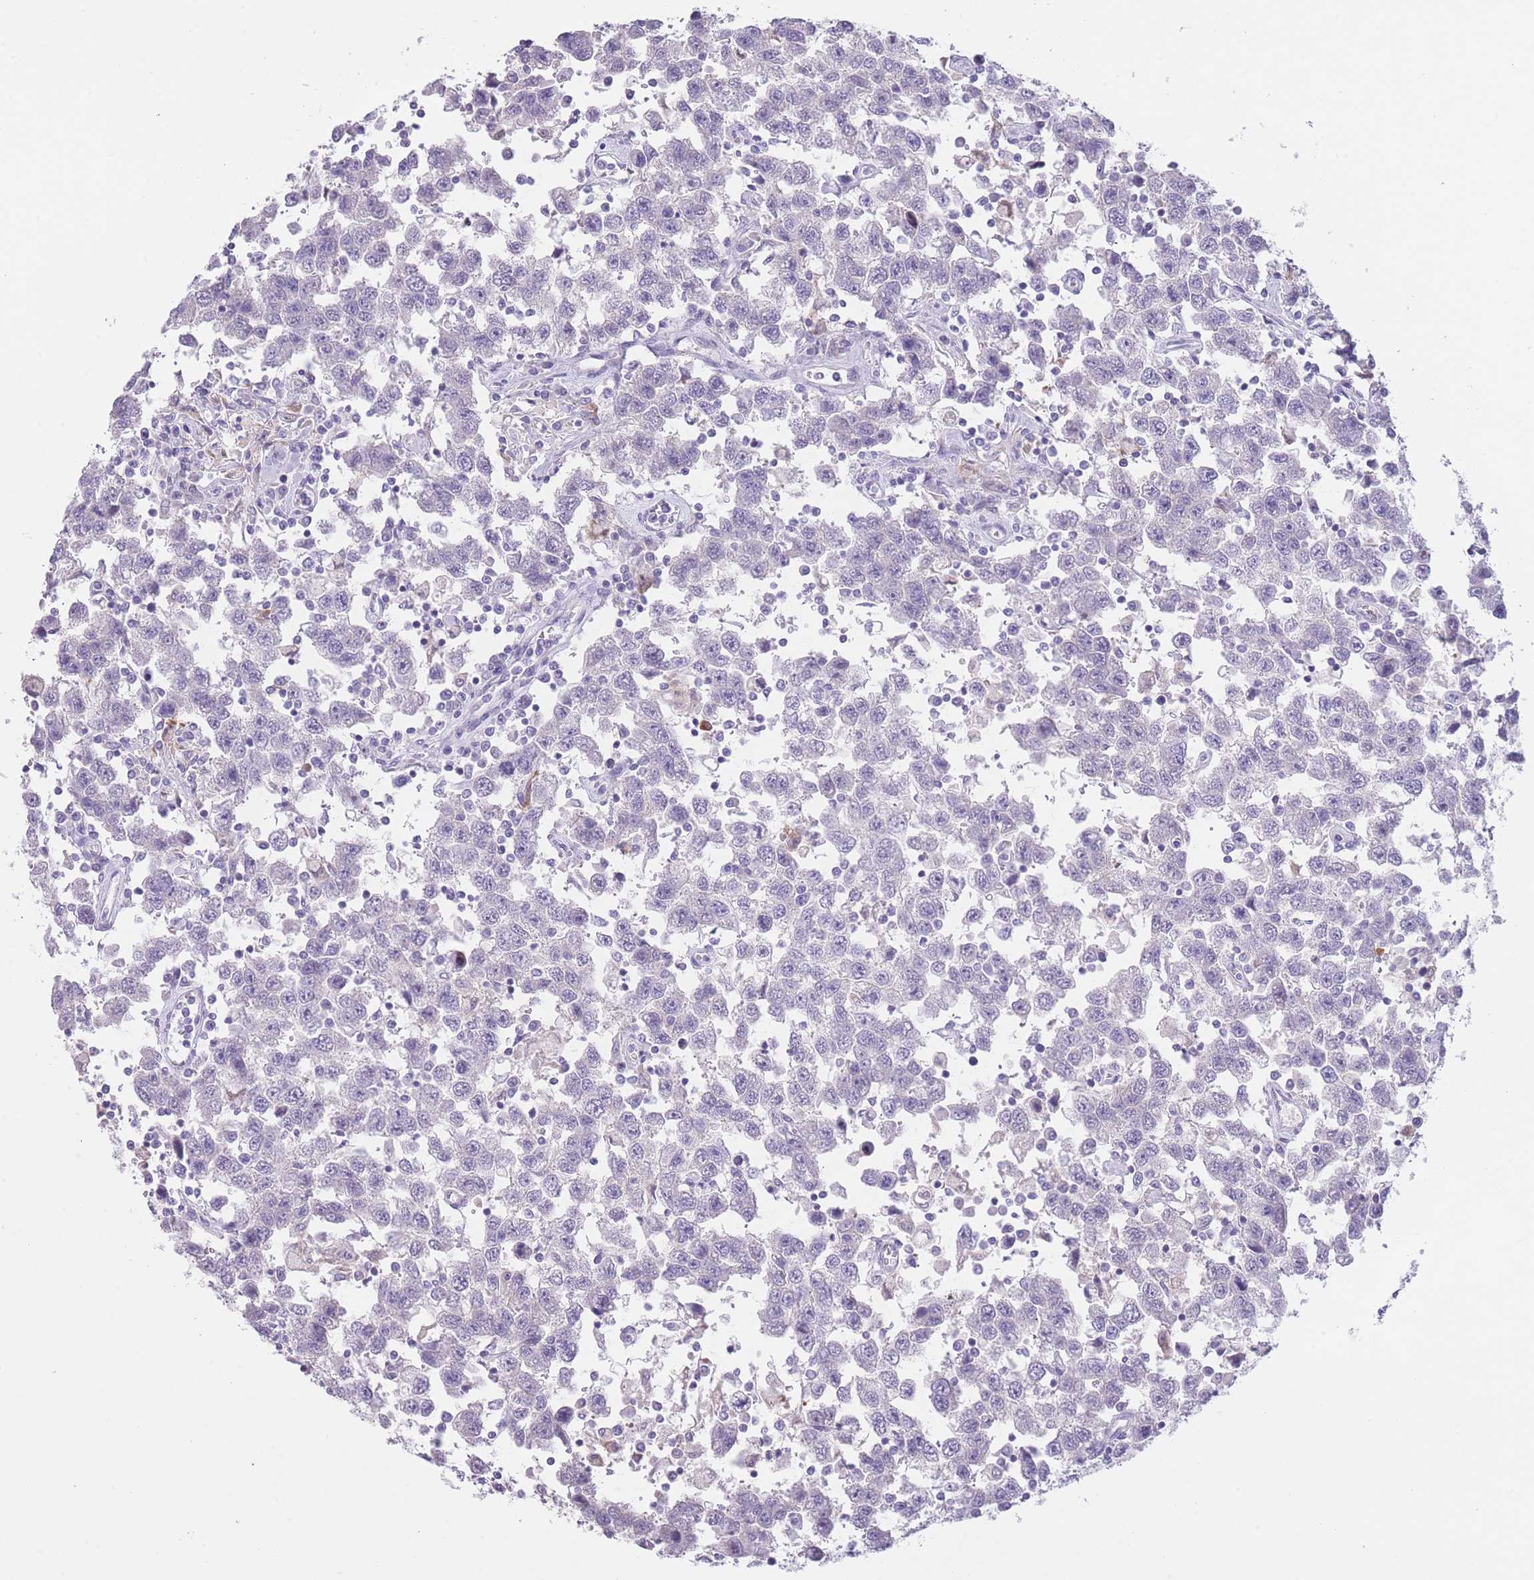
{"staining": {"intensity": "negative", "quantity": "none", "location": "none"}, "tissue": "testis cancer", "cell_type": "Tumor cells", "image_type": "cancer", "snomed": [{"axis": "morphology", "description": "Seminoma, NOS"}, {"axis": "topography", "description": "Testis"}], "caption": "This micrograph is of testis seminoma stained with IHC to label a protein in brown with the nuclei are counter-stained blue. There is no staining in tumor cells.", "gene": "IMPG1", "patient": {"sex": "male", "age": 41}}